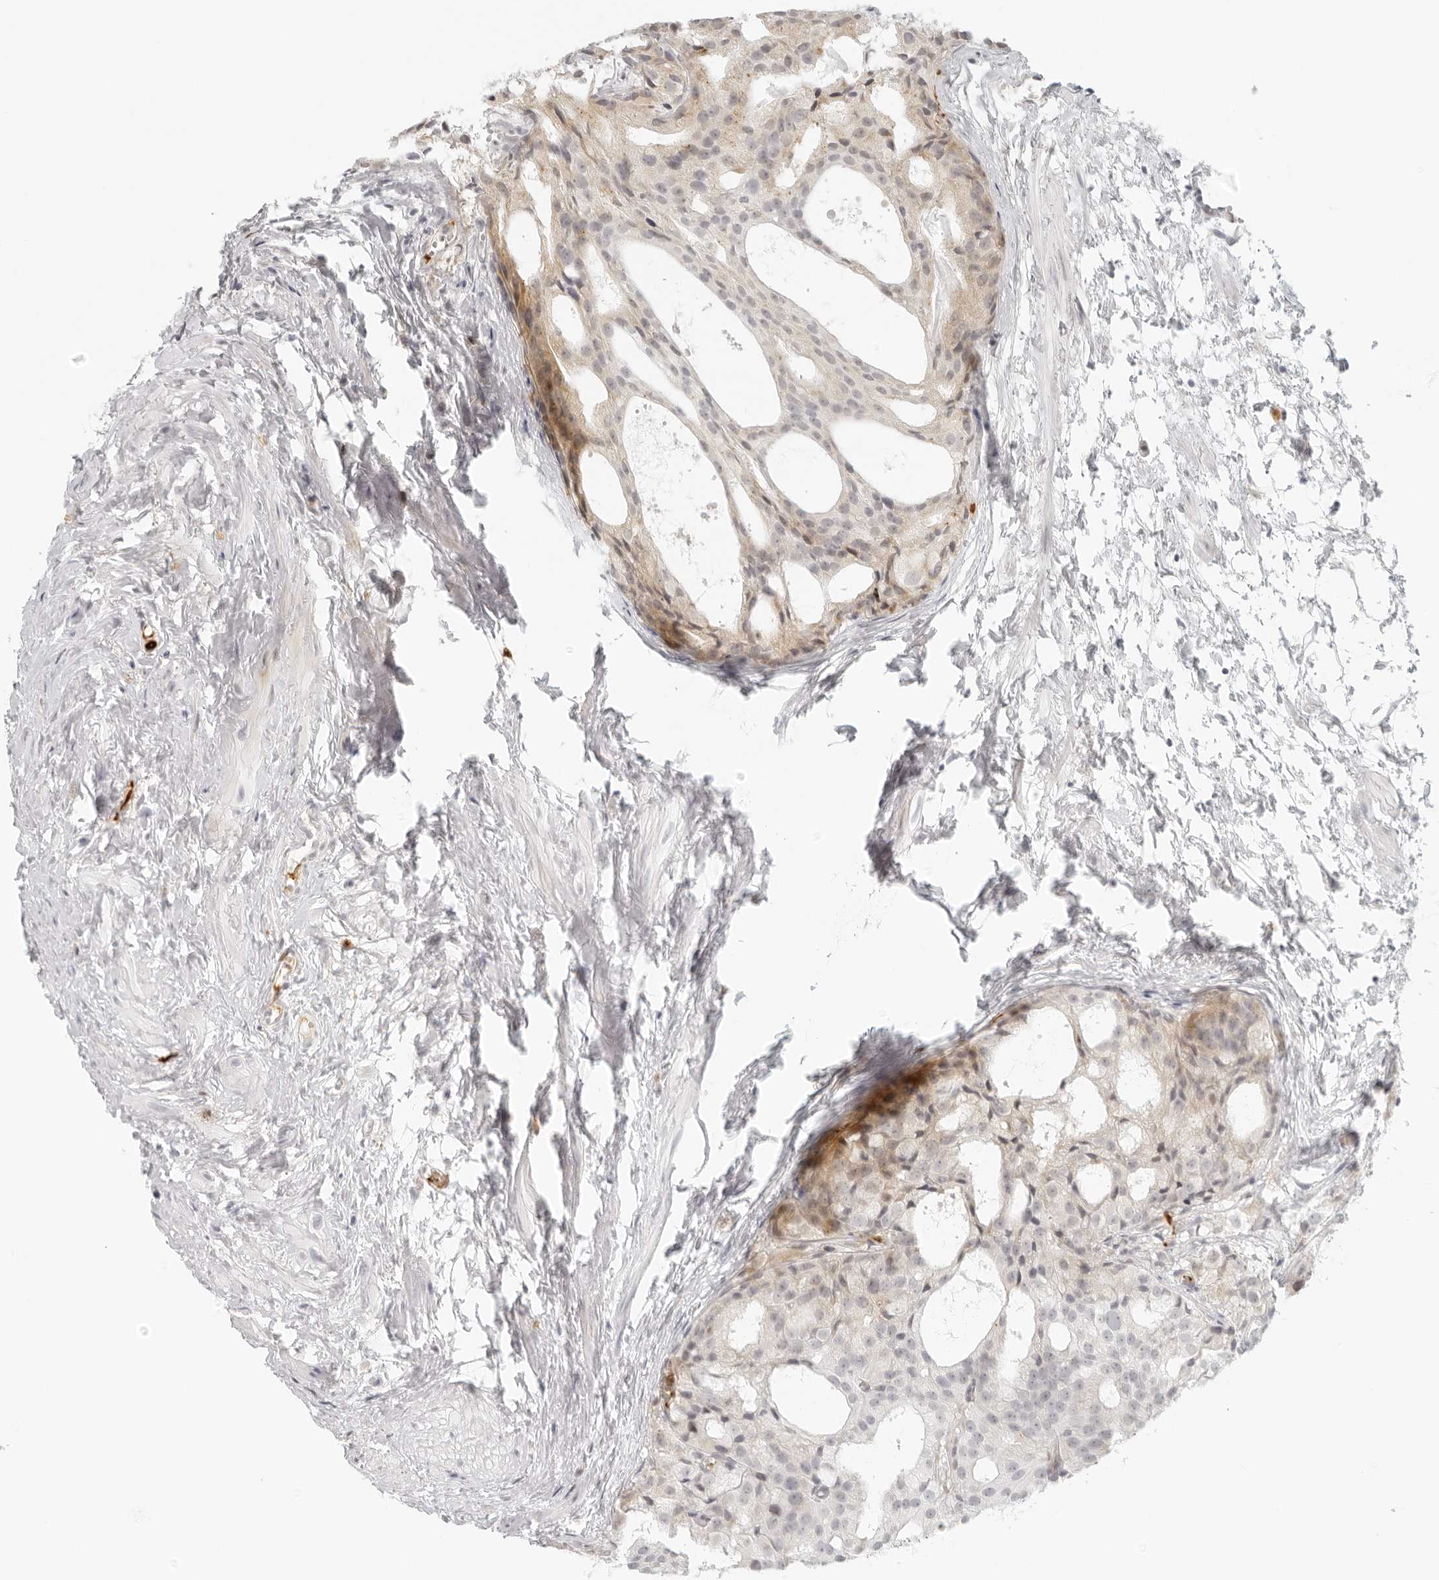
{"staining": {"intensity": "negative", "quantity": "none", "location": "none"}, "tissue": "prostate cancer", "cell_type": "Tumor cells", "image_type": "cancer", "snomed": [{"axis": "morphology", "description": "Adenocarcinoma, Low grade"}, {"axis": "topography", "description": "Prostate"}], "caption": "The photomicrograph exhibits no significant expression in tumor cells of adenocarcinoma (low-grade) (prostate).", "gene": "ZNF678", "patient": {"sex": "male", "age": 88}}